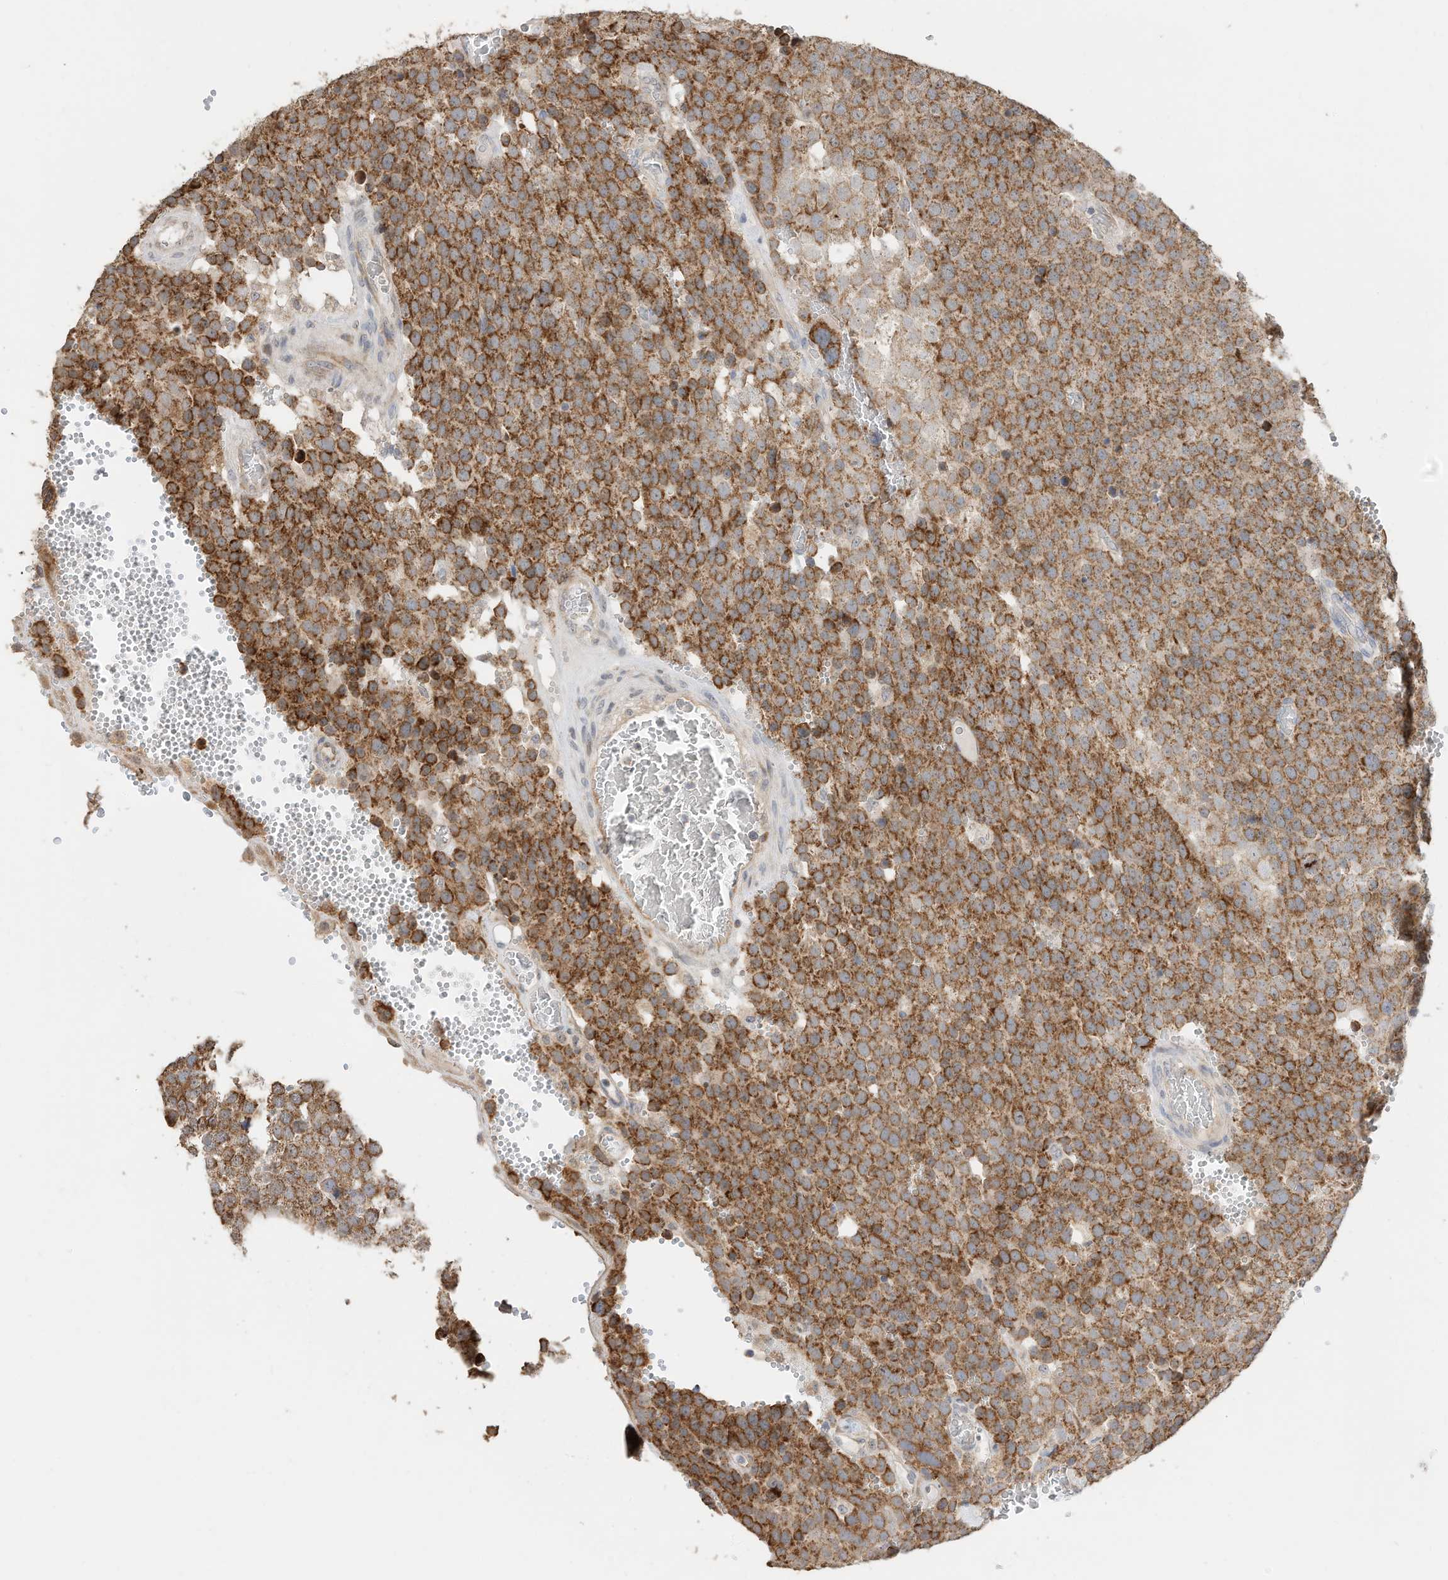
{"staining": {"intensity": "strong", "quantity": ">75%", "location": "cytoplasmic/membranous"}, "tissue": "testis cancer", "cell_type": "Tumor cells", "image_type": "cancer", "snomed": [{"axis": "morphology", "description": "Seminoma, NOS"}, {"axis": "topography", "description": "Testis"}], "caption": "Immunohistochemical staining of human testis cancer (seminoma) exhibits strong cytoplasmic/membranous protein staining in about >75% of tumor cells.", "gene": "CAGE1", "patient": {"sex": "male", "age": 71}}